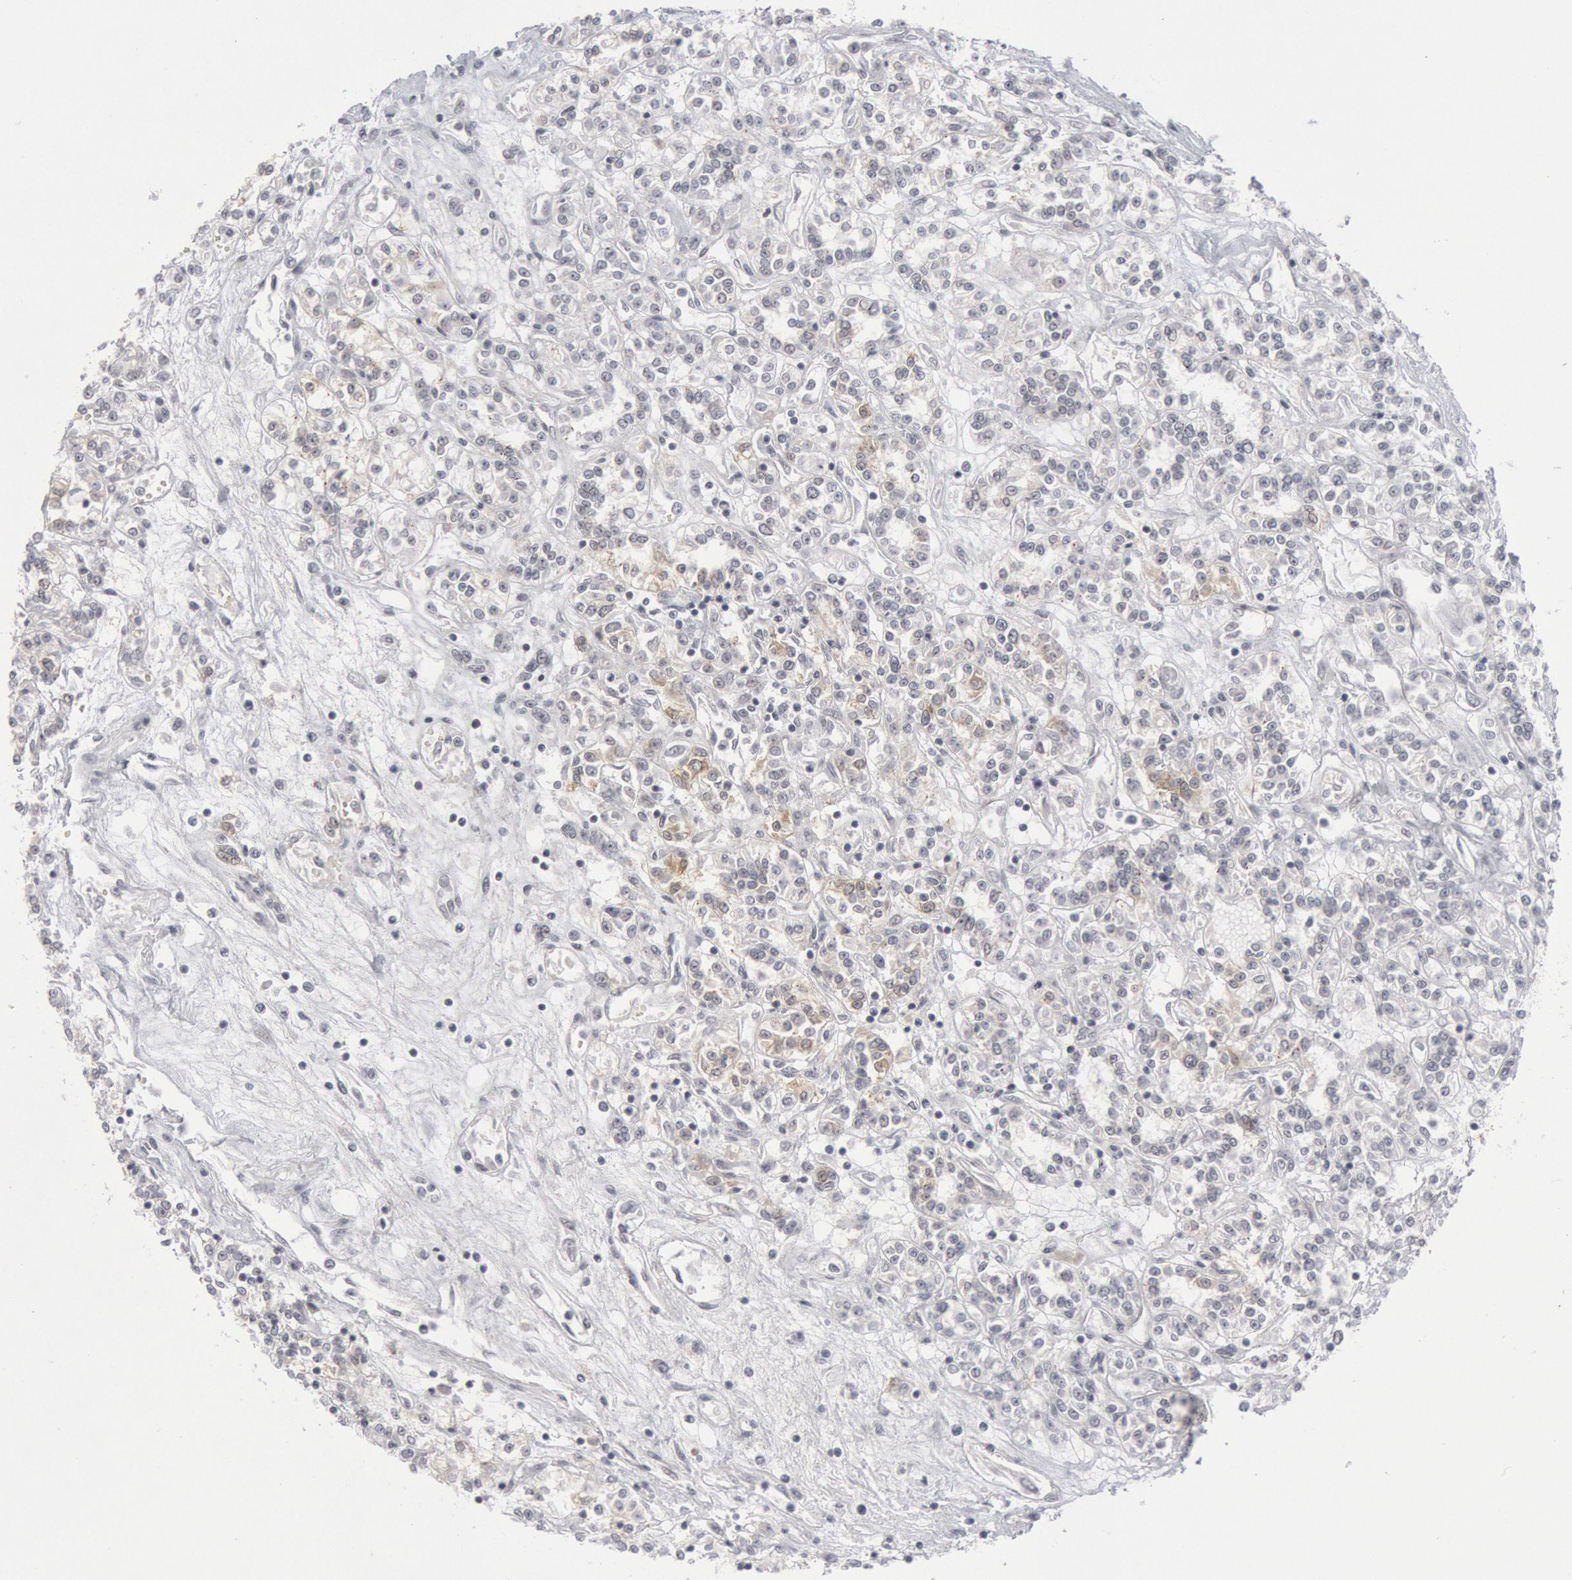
{"staining": {"intensity": "weak", "quantity": "<25%", "location": "cytoplasmic/membranous"}, "tissue": "renal cancer", "cell_type": "Tumor cells", "image_type": "cancer", "snomed": [{"axis": "morphology", "description": "Adenocarcinoma, NOS"}, {"axis": "topography", "description": "Kidney"}], "caption": "Immunohistochemical staining of adenocarcinoma (renal) reveals no significant positivity in tumor cells.", "gene": "CASP9", "patient": {"sex": "female", "age": 76}}